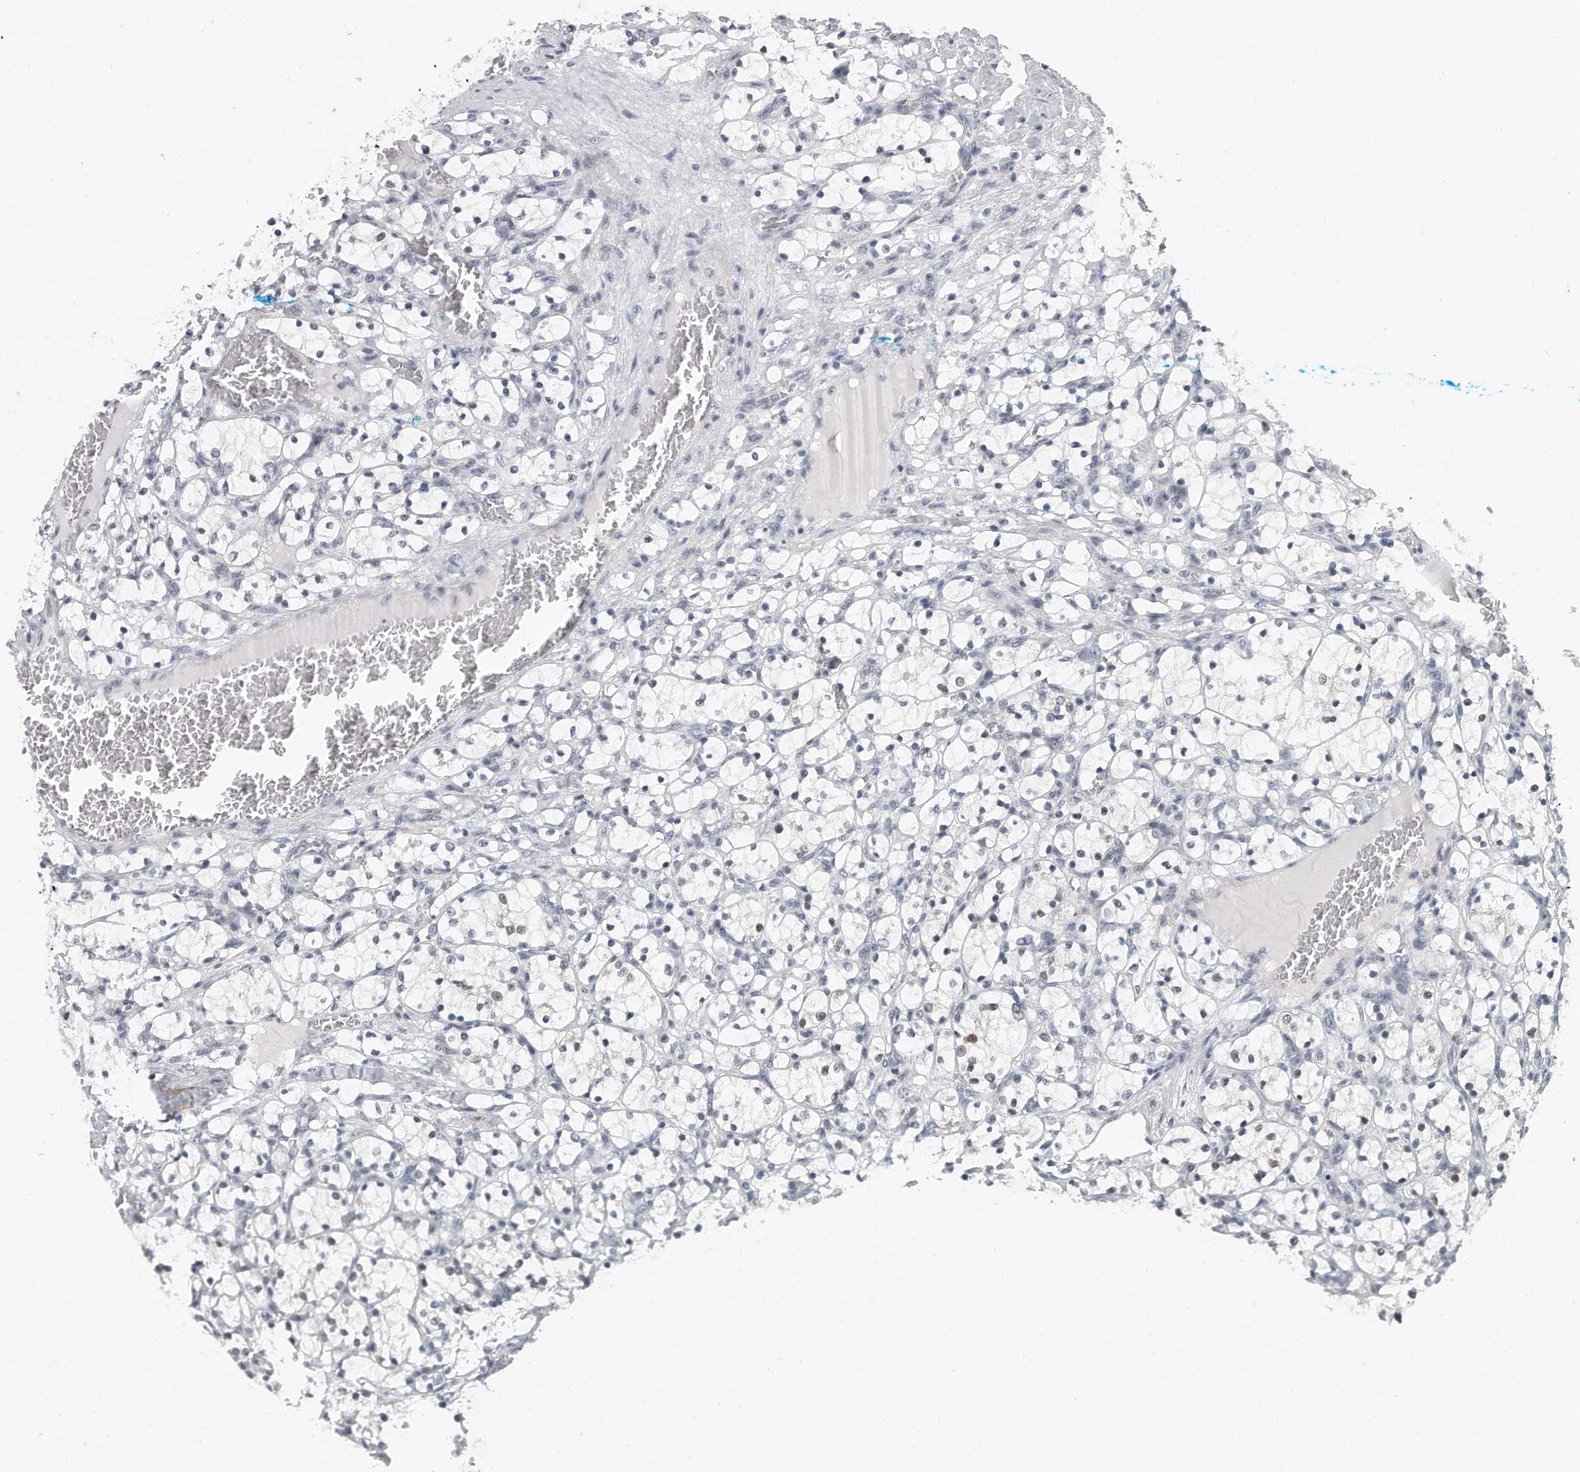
{"staining": {"intensity": "negative", "quantity": "none", "location": "none"}, "tissue": "renal cancer", "cell_type": "Tumor cells", "image_type": "cancer", "snomed": [{"axis": "morphology", "description": "Adenocarcinoma, NOS"}, {"axis": "topography", "description": "Kidney"}], "caption": "Protein analysis of renal cancer exhibits no significant staining in tumor cells. (DAB immunohistochemistry, high magnification).", "gene": "TFCP2L1", "patient": {"sex": "female", "age": 69}}